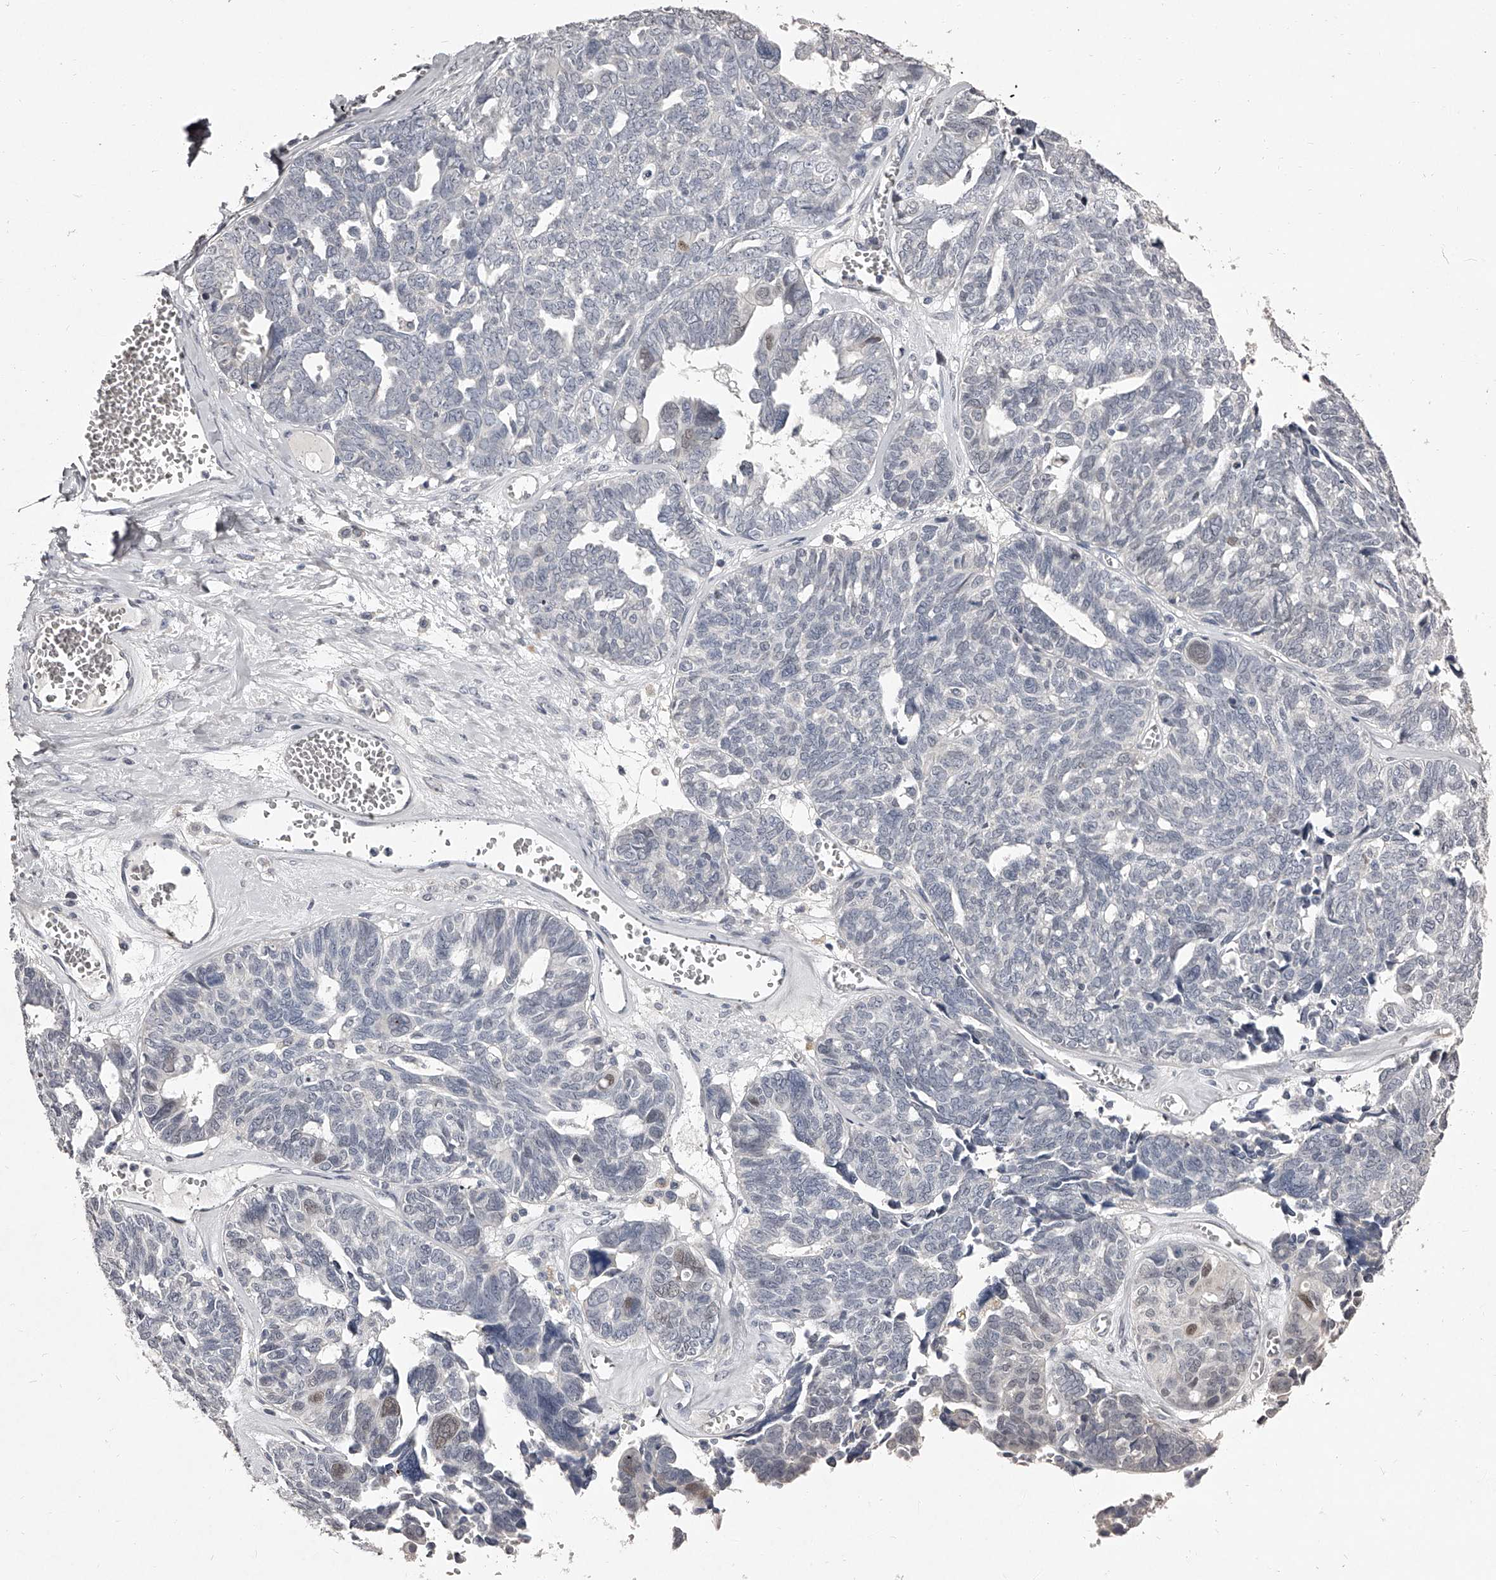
{"staining": {"intensity": "negative", "quantity": "none", "location": "none"}, "tissue": "ovarian cancer", "cell_type": "Tumor cells", "image_type": "cancer", "snomed": [{"axis": "morphology", "description": "Cystadenocarcinoma, serous, NOS"}, {"axis": "topography", "description": "Ovary"}], "caption": "A high-resolution micrograph shows immunohistochemistry staining of ovarian cancer, which reveals no significant staining in tumor cells.", "gene": "NT5DC1", "patient": {"sex": "female", "age": 79}}